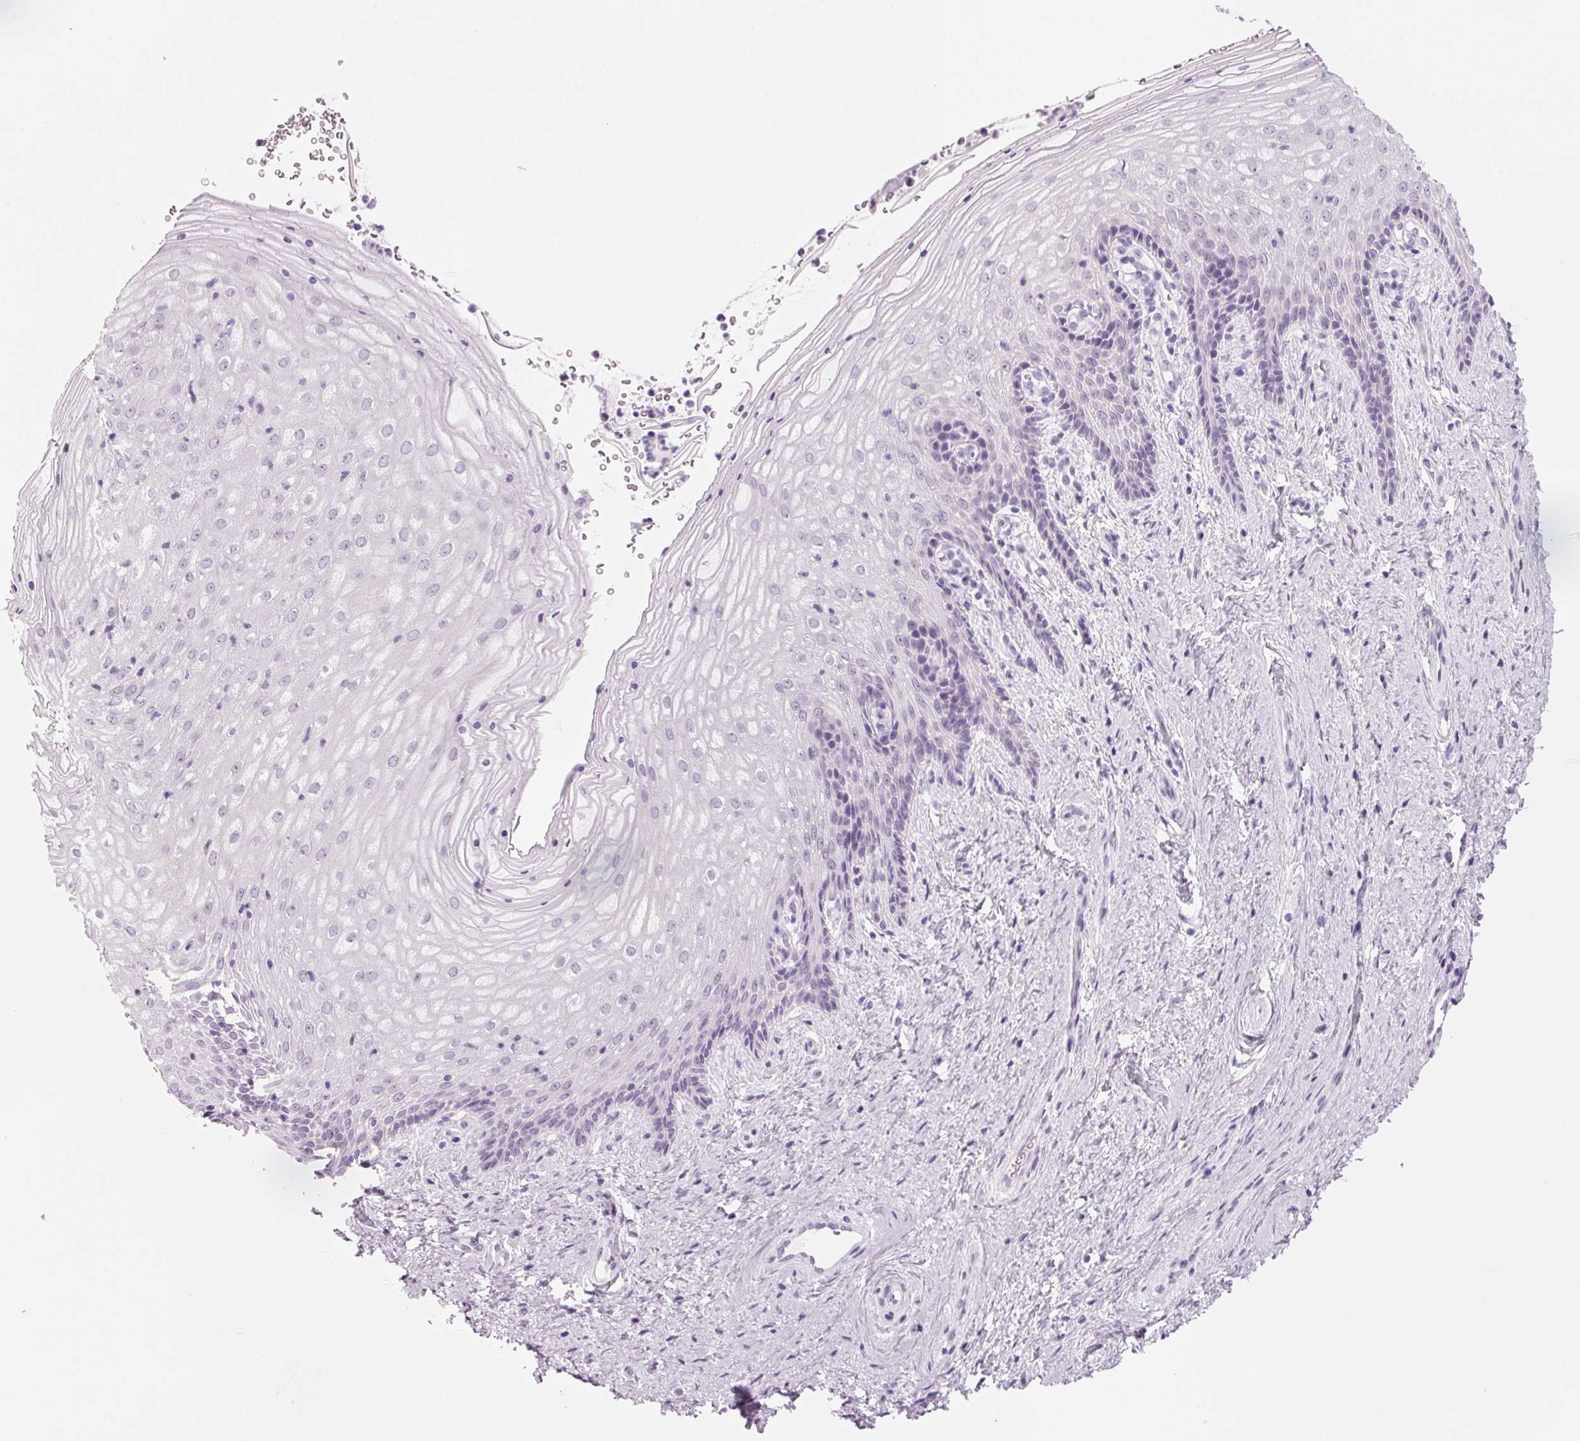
{"staining": {"intensity": "negative", "quantity": "none", "location": "none"}, "tissue": "vagina", "cell_type": "Squamous epithelial cells", "image_type": "normal", "snomed": [{"axis": "morphology", "description": "Normal tissue, NOS"}, {"axis": "topography", "description": "Vagina"}], "caption": "IHC of unremarkable vagina displays no positivity in squamous epithelial cells. (Stains: DAB (3,3'-diaminobenzidine) immunohistochemistry (IHC) with hematoxylin counter stain, Microscopy: brightfield microscopy at high magnification).", "gene": "DNTTIP2", "patient": {"sex": "female", "age": 45}}